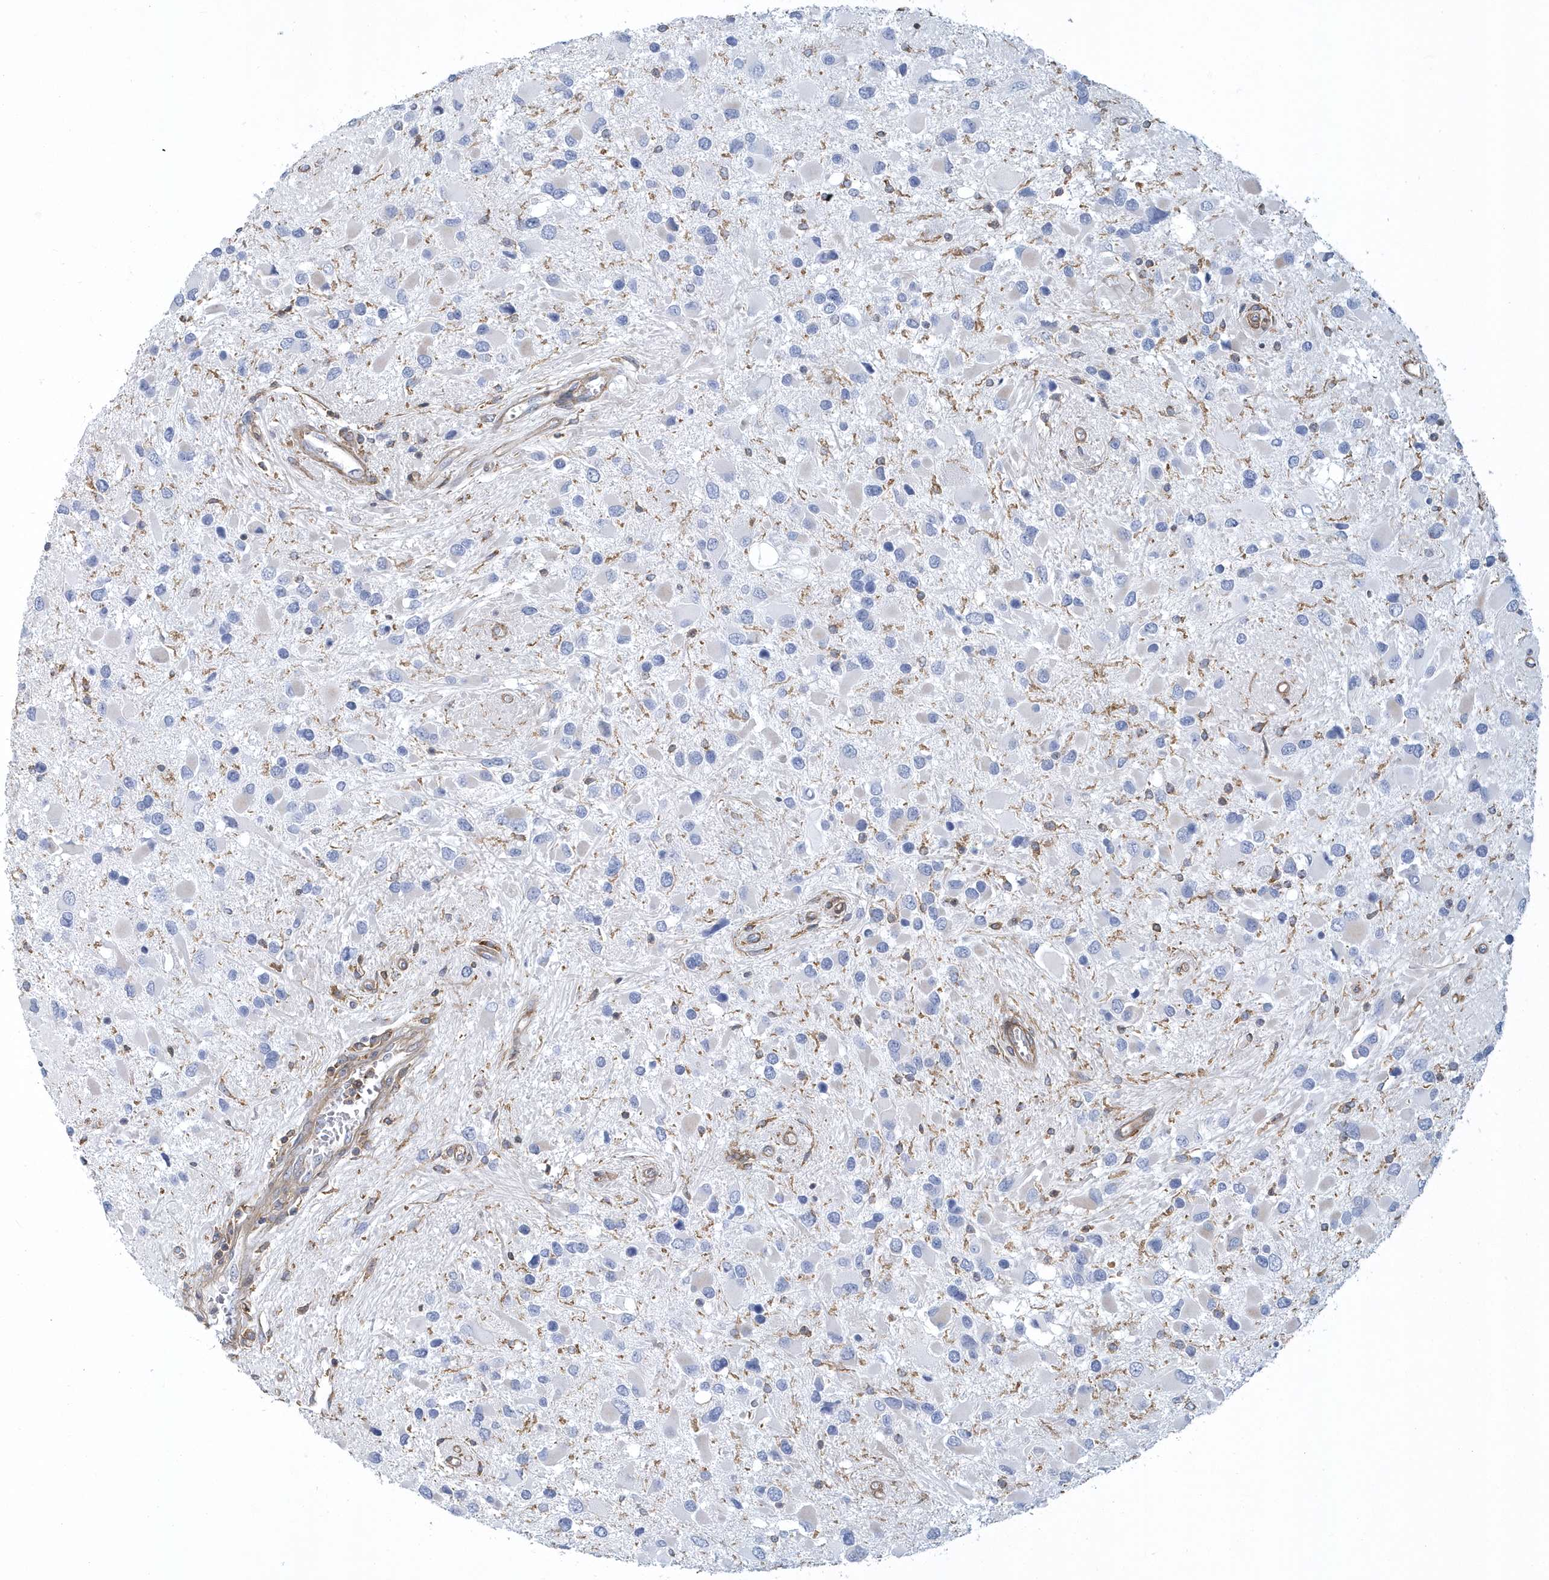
{"staining": {"intensity": "negative", "quantity": "none", "location": "none"}, "tissue": "glioma", "cell_type": "Tumor cells", "image_type": "cancer", "snomed": [{"axis": "morphology", "description": "Glioma, malignant, High grade"}, {"axis": "topography", "description": "Brain"}], "caption": "An immunohistochemistry (IHC) image of malignant high-grade glioma is shown. There is no staining in tumor cells of malignant high-grade glioma.", "gene": "ARAP2", "patient": {"sex": "male", "age": 53}}